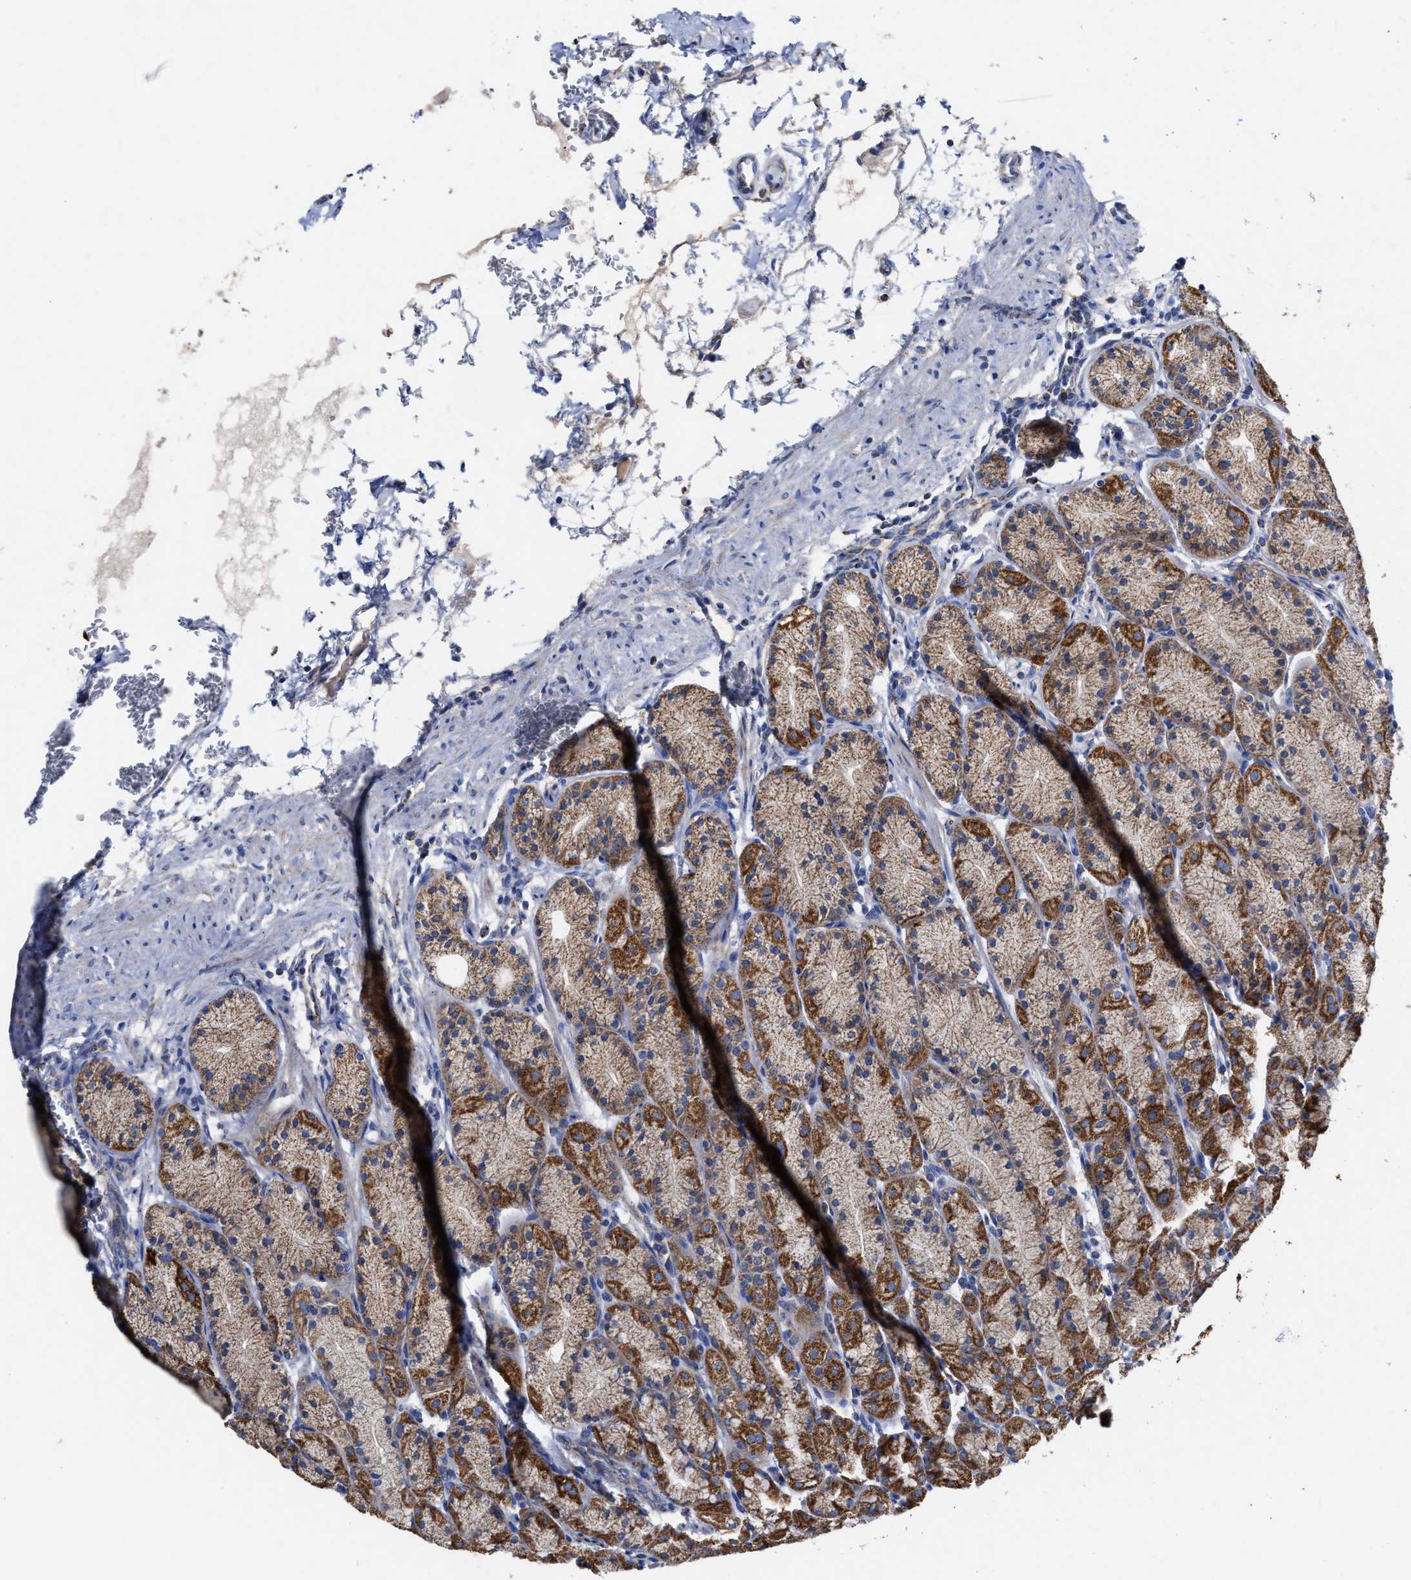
{"staining": {"intensity": "strong", "quantity": ">75%", "location": "cytoplasmic/membranous"}, "tissue": "stomach", "cell_type": "Glandular cells", "image_type": "normal", "snomed": [{"axis": "morphology", "description": "Normal tissue, NOS"}, {"axis": "topography", "description": "Stomach"}], "caption": "A high-resolution histopathology image shows immunohistochemistry staining of benign stomach, which shows strong cytoplasmic/membranous expression in approximately >75% of glandular cells.", "gene": "MECR", "patient": {"sex": "male", "age": 42}}